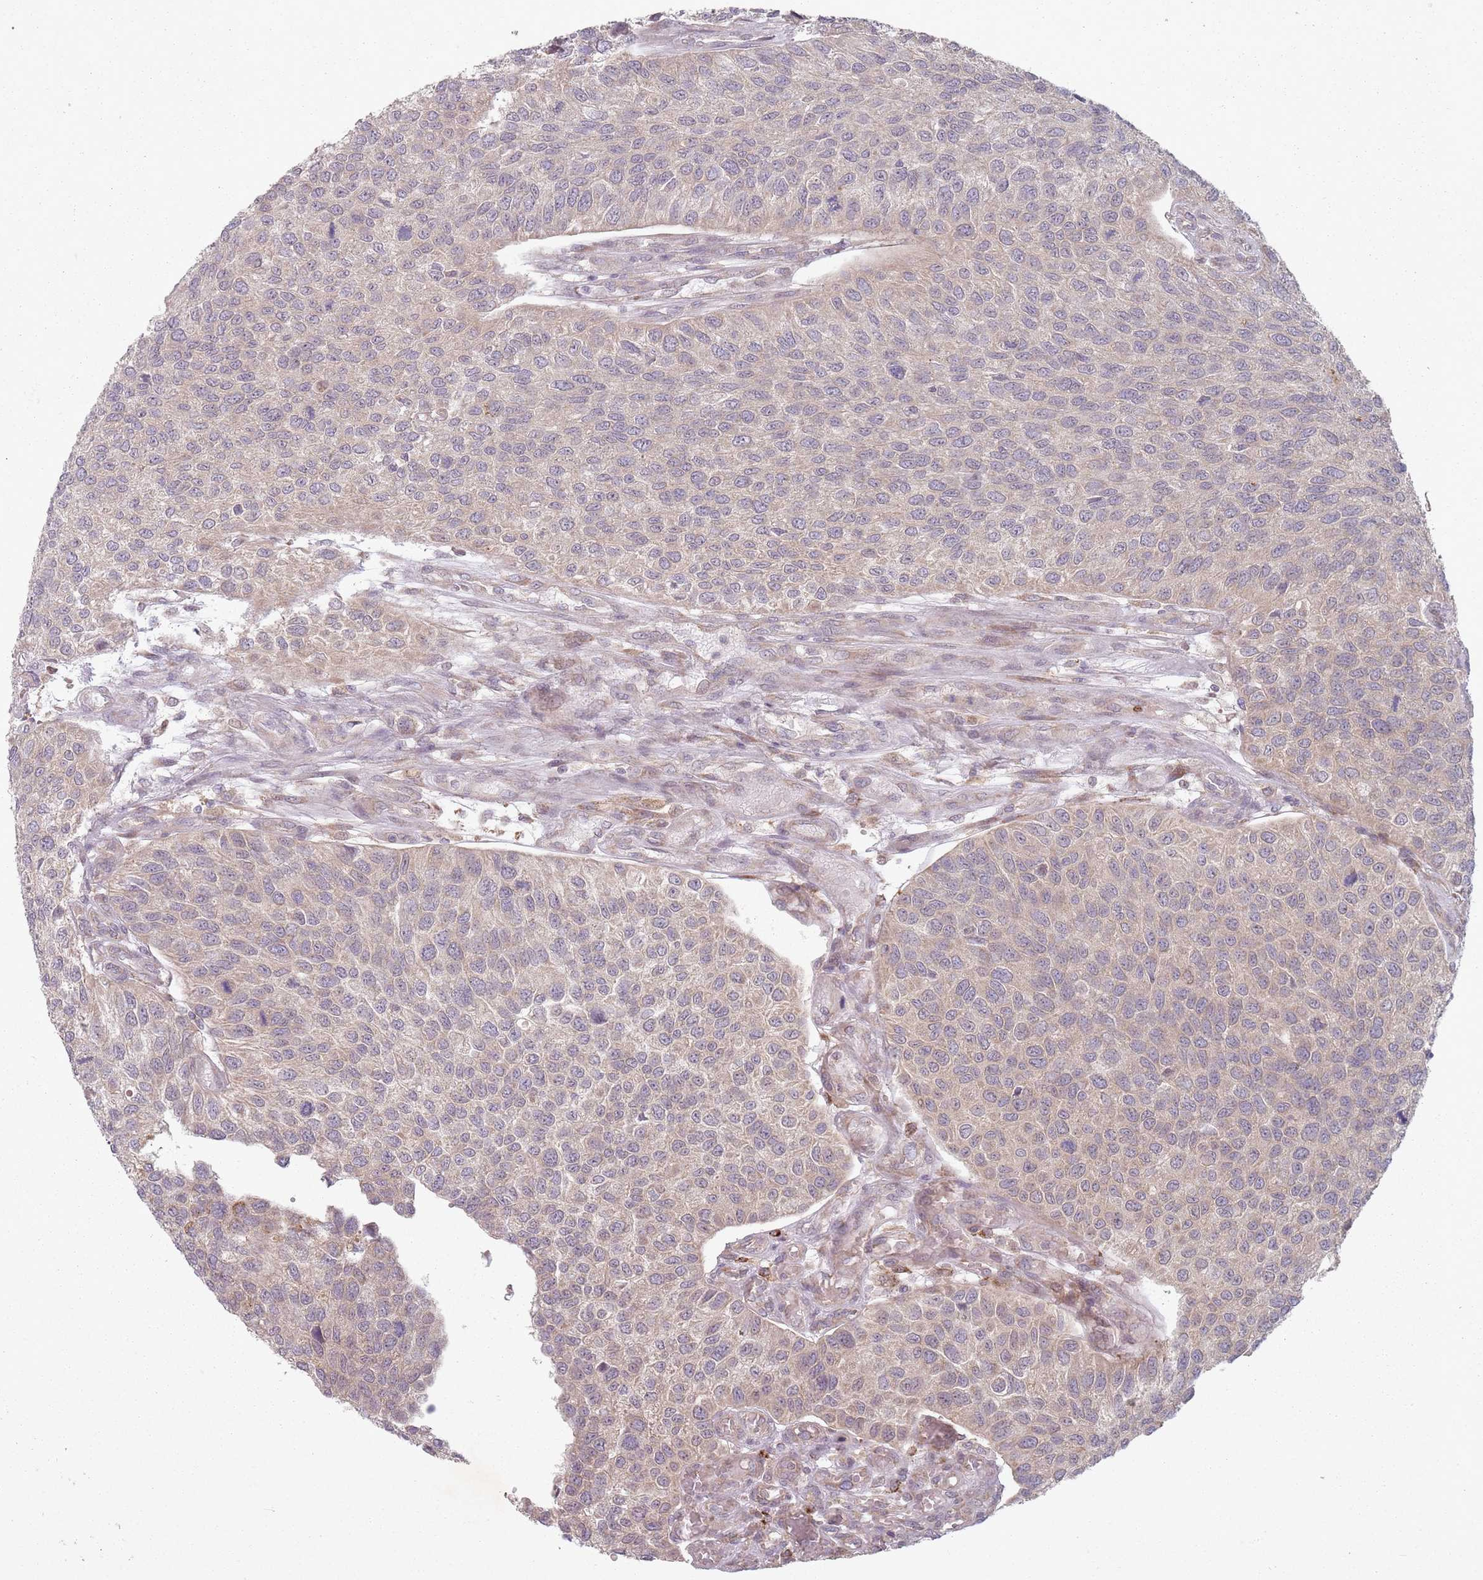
{"staining": {"intensity": "weak", "quantity": "<25%", "location": "cytoplasmic/membranous"}, "tissue": "urothelial cancer", "cell_type": "Tumor cells", "image_type": "cancer", "snomed": [{"axis": "morphology", "description": "Urothelial carcinoma, NOS"}, {"axis": "topography", "description": "Urinary bladder"}], "caption": "There is no significant expression in tumor cells of urothelial cancer. (DAB (3,3'-diaminobenzidine) immunohistochemistry visualized using brightfield microscopy, high magnification).", "gene": "OR10Q1", "patient": {"sex": "male", "age": 55}}